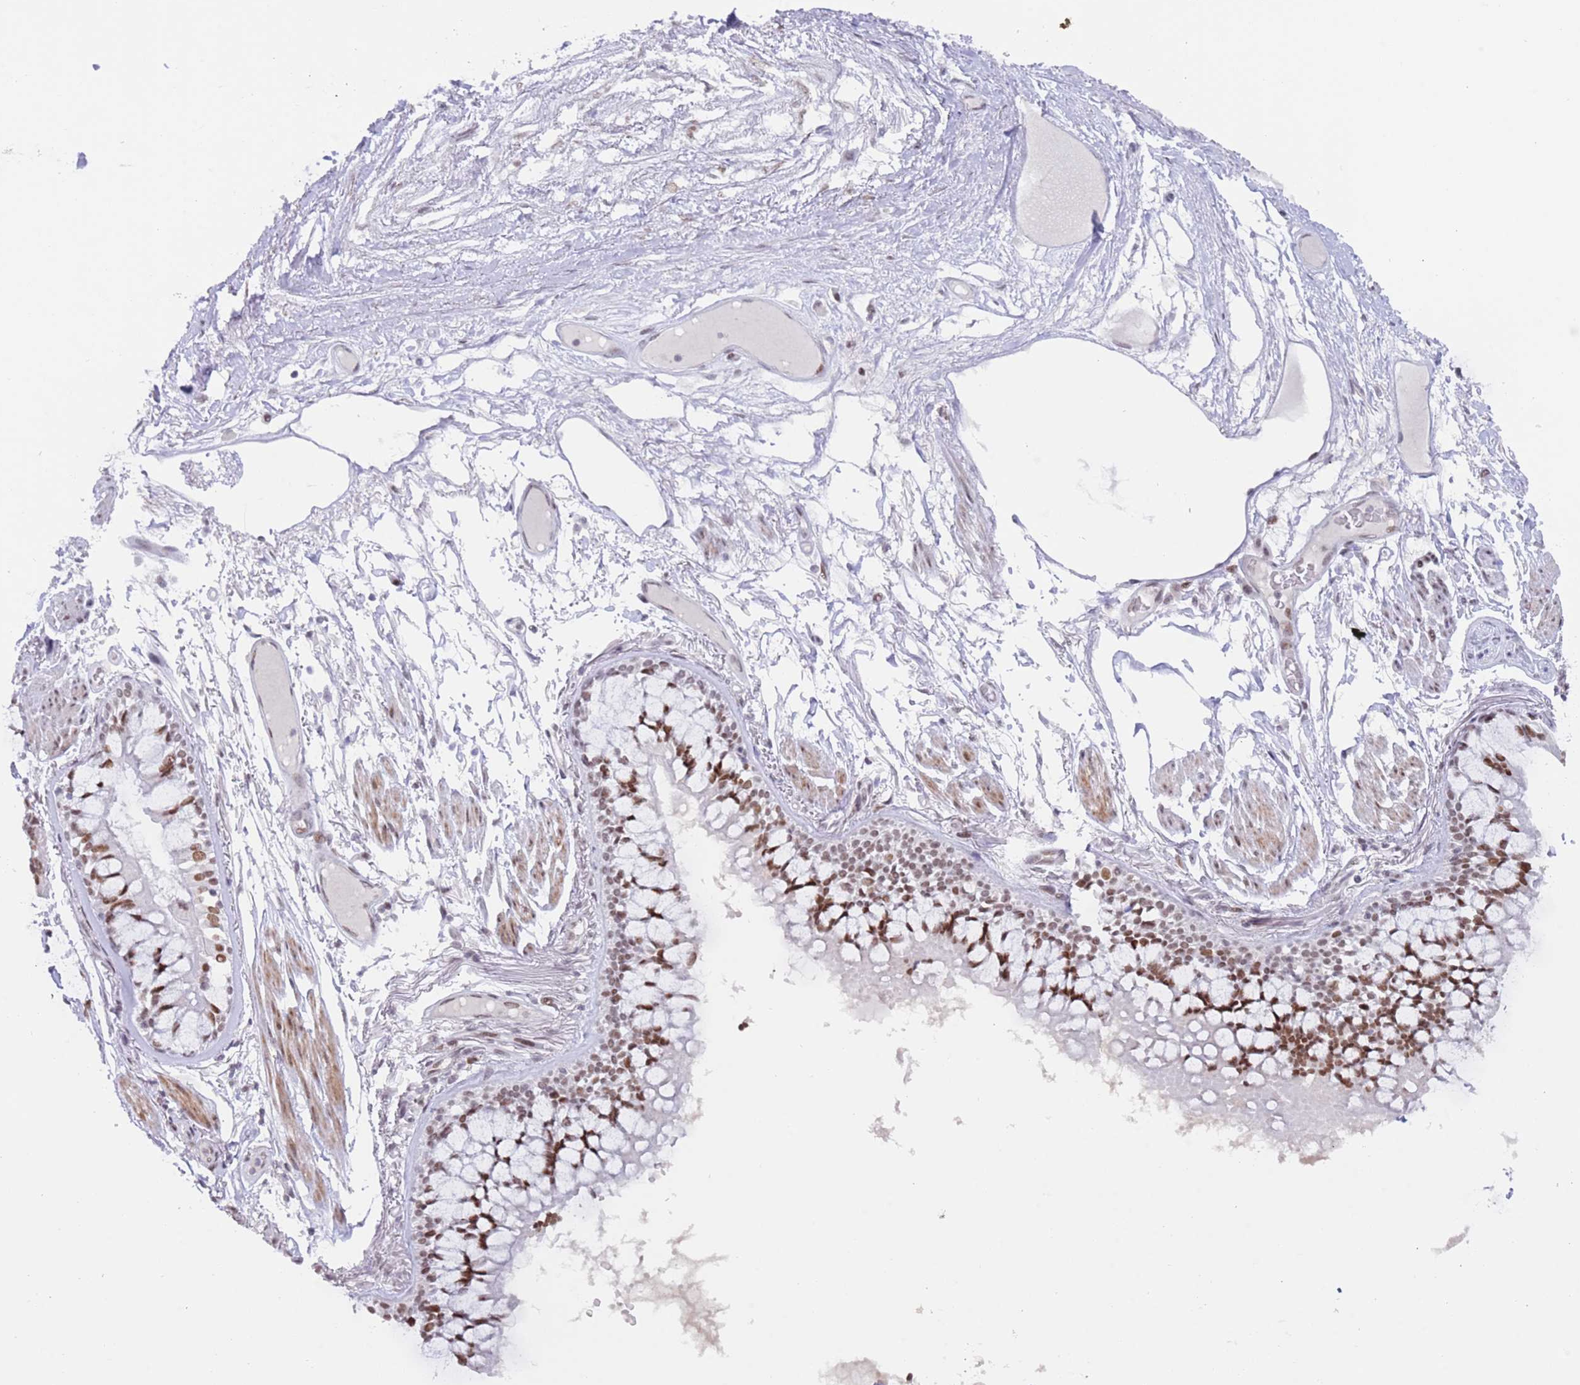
{"staining": {"intensity": "moderate", "quantity": ">75%", "location": "nuclear"}, "tissue": "bronchus", "cell_type": "Respiratory epithelial cells", "image_type": "normal", "snomed": [{"axis": "morphology", "description": "Normal tissue, NOS"}, {"axis": "topography", "description": "Bronchus"}], "caption": "IHC of normal human bronchus exhibits medium levels of moderate nuclear positivity in approximately >75% of respiratory epithelial cells. The protein is stained brown, and the nuclei are stained in blue (DAB IHC with brightfield microscopy, high magnification).", "gene": "ZNF382", "patient": {"sex": "male", "age": 70}}